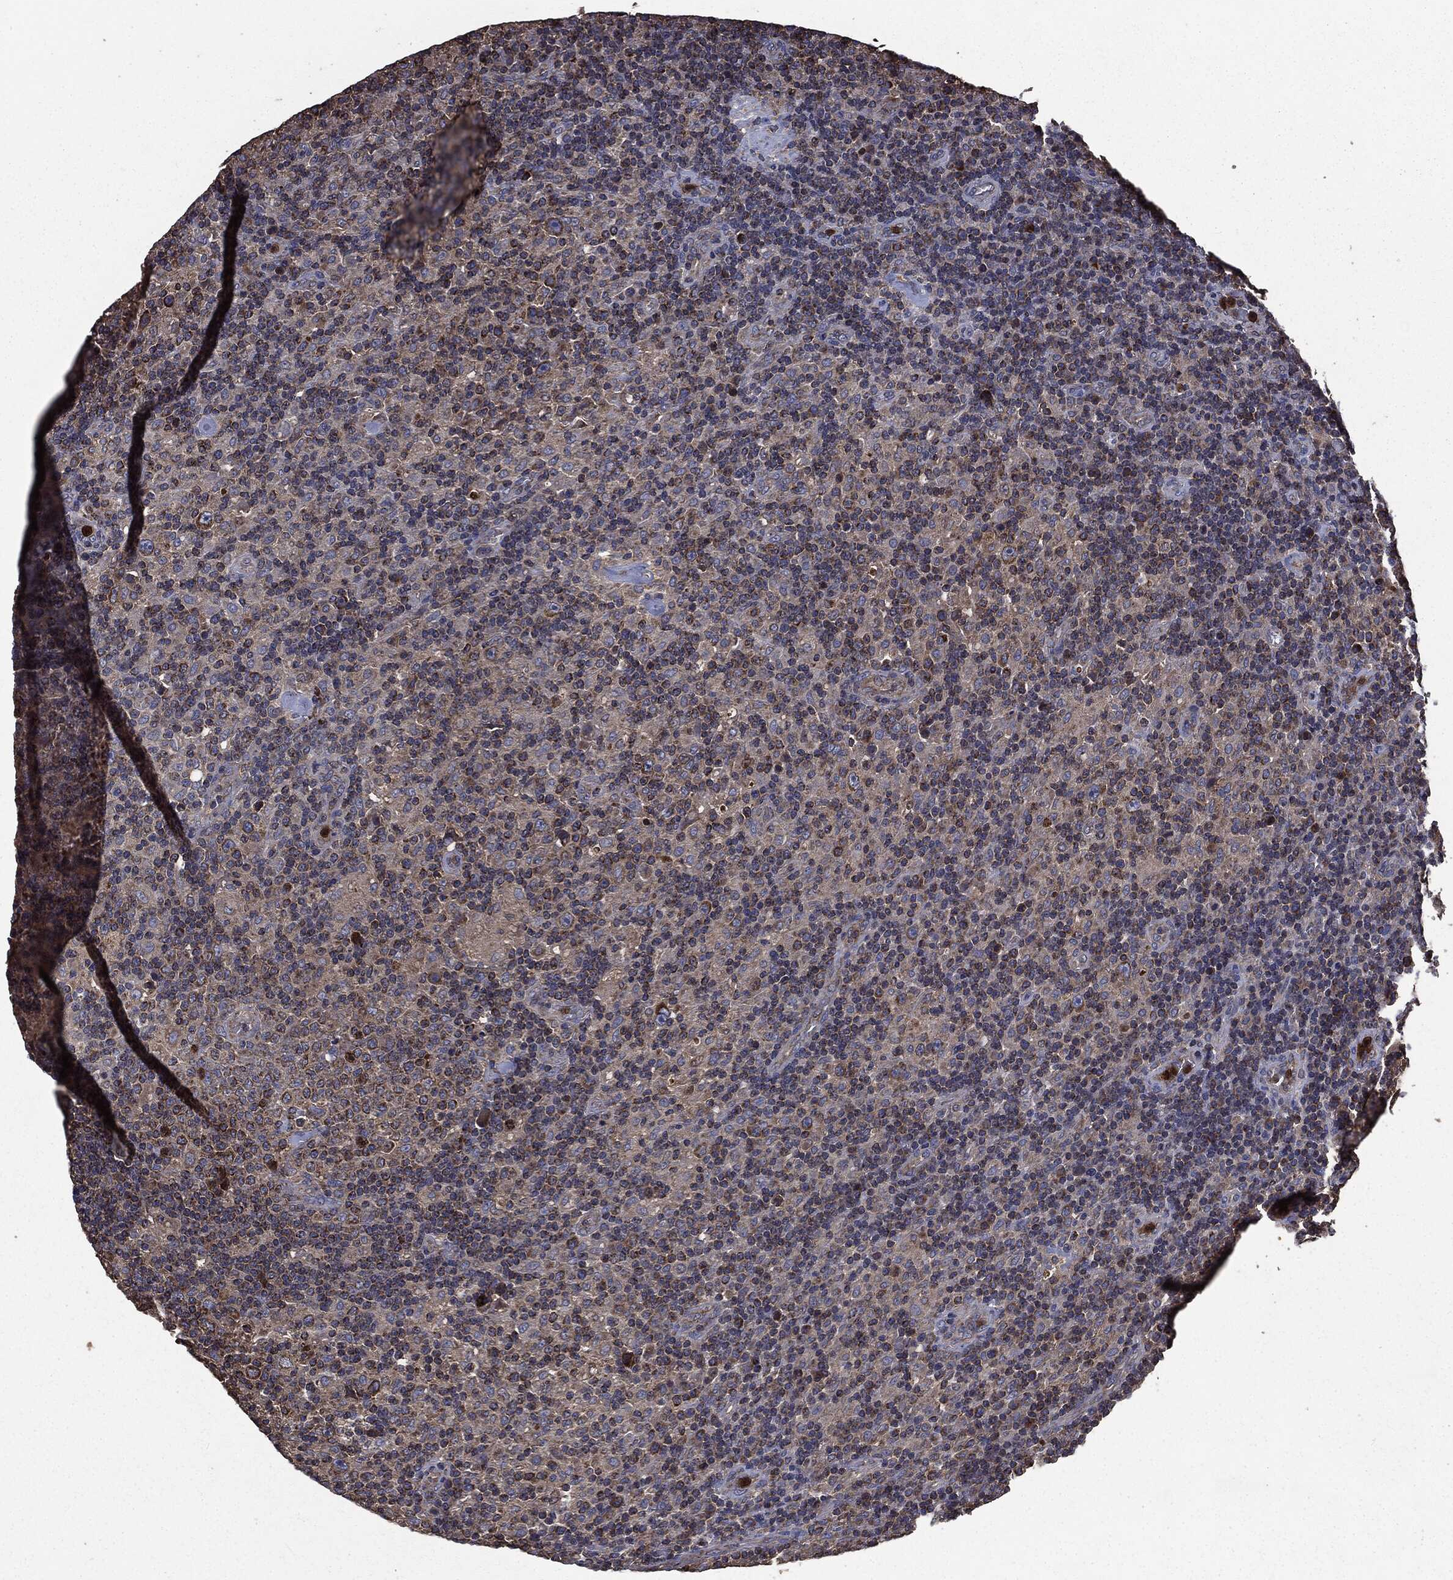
{"staining": {"intensity": "moderate", "quantity": "25%-75%", "location": "cytoplasmic/membranous"}, "tissue": "lymphoma", "cell_type": "Tumor cells", "image_type": "cancer", "snomed": [{"axis": "morphology", "description": "Hodgkin's disease, NOS"}, {"axis": "topography", "description": "Lymph node"}], "caption": "Tumor cells reveal medium levels of moderate cytoplasmic/membranous staining in approximately 25%-75% of cells in human Hodgkin's disease.", "gene": "MAPK6", "patient": {"sex": "male", "age": 70}}